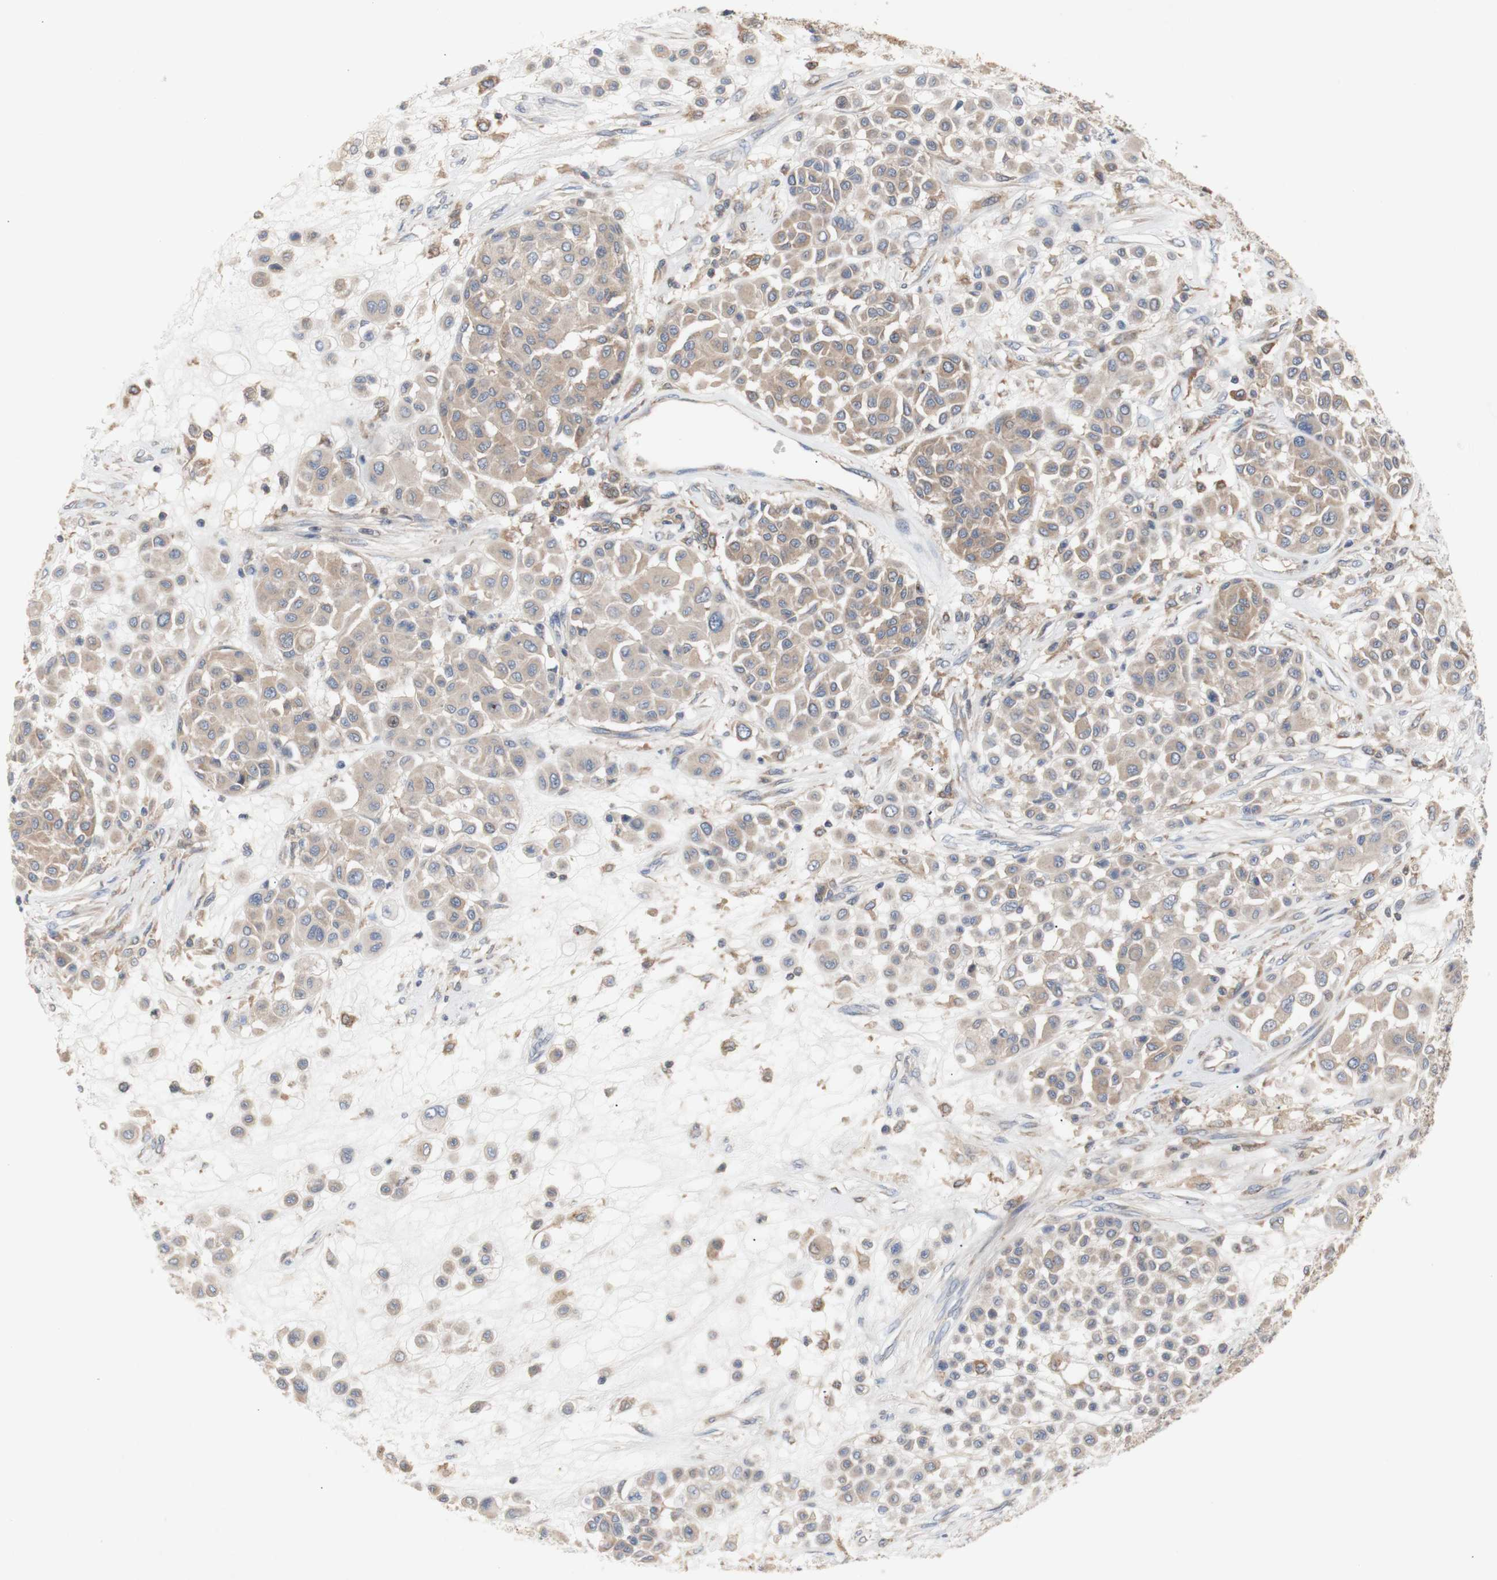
{"staining": {"intensity": "weak", "quantity": ">75%", "location": "cytoplasmic/membranous"}, "tissue": "melanoma", "cell_type": "Tumor cells", "image_type": "cancer", "snomed": [{"axis": "morphology", "description": "Malignant melanoma, Metastatic site"}, {"axis": "topography", "description": "Soft tissue"}], "caption": "This is a histology image of IHC staining of malignant melanoma (metastatic site), which shows weak staining in the cytoplasmic/membranous of tumor cells.", "gene": "IKBKG", "patient": {"sex": "male", "age": 41}}